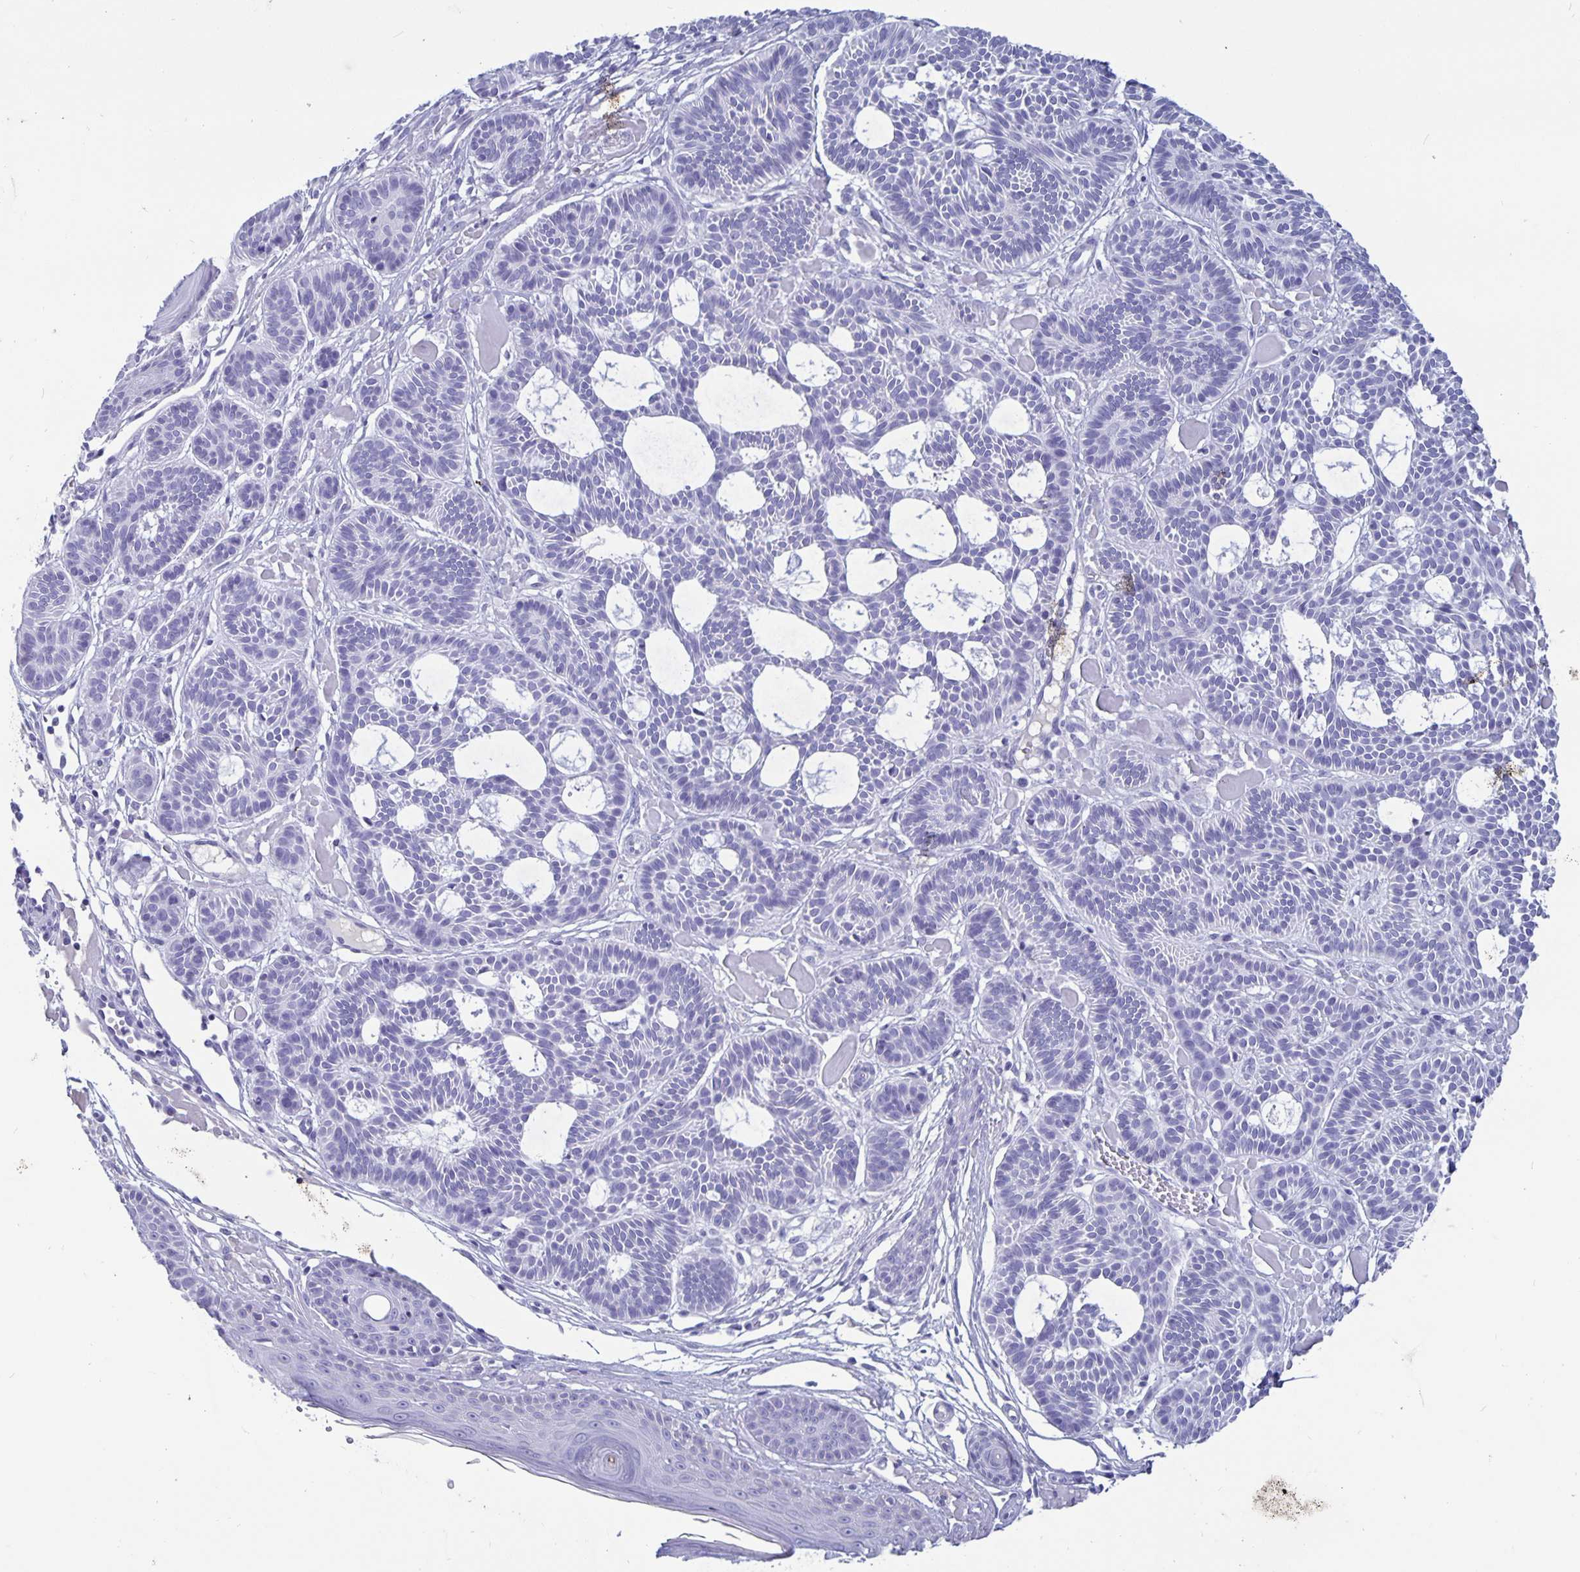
{"staining": {"intensity": "negative", "quantity": "none", "location": "none"}, "tissue": "skin cancer", "cell_type": "Tumor cells", "image_type": "cancer", "snomed": [{"axis": "morphology", "description": "Basal cell carcinoma"}, {"axis": "topography", "description": "Skin"}], "caption": "Skin cancer (basal cell carcinoma) stained for a protein using immunohistochemistry shows no expression tumor cells.", "gene": "BPIFA3", "patient": {"sex": "male", "age": 85}}